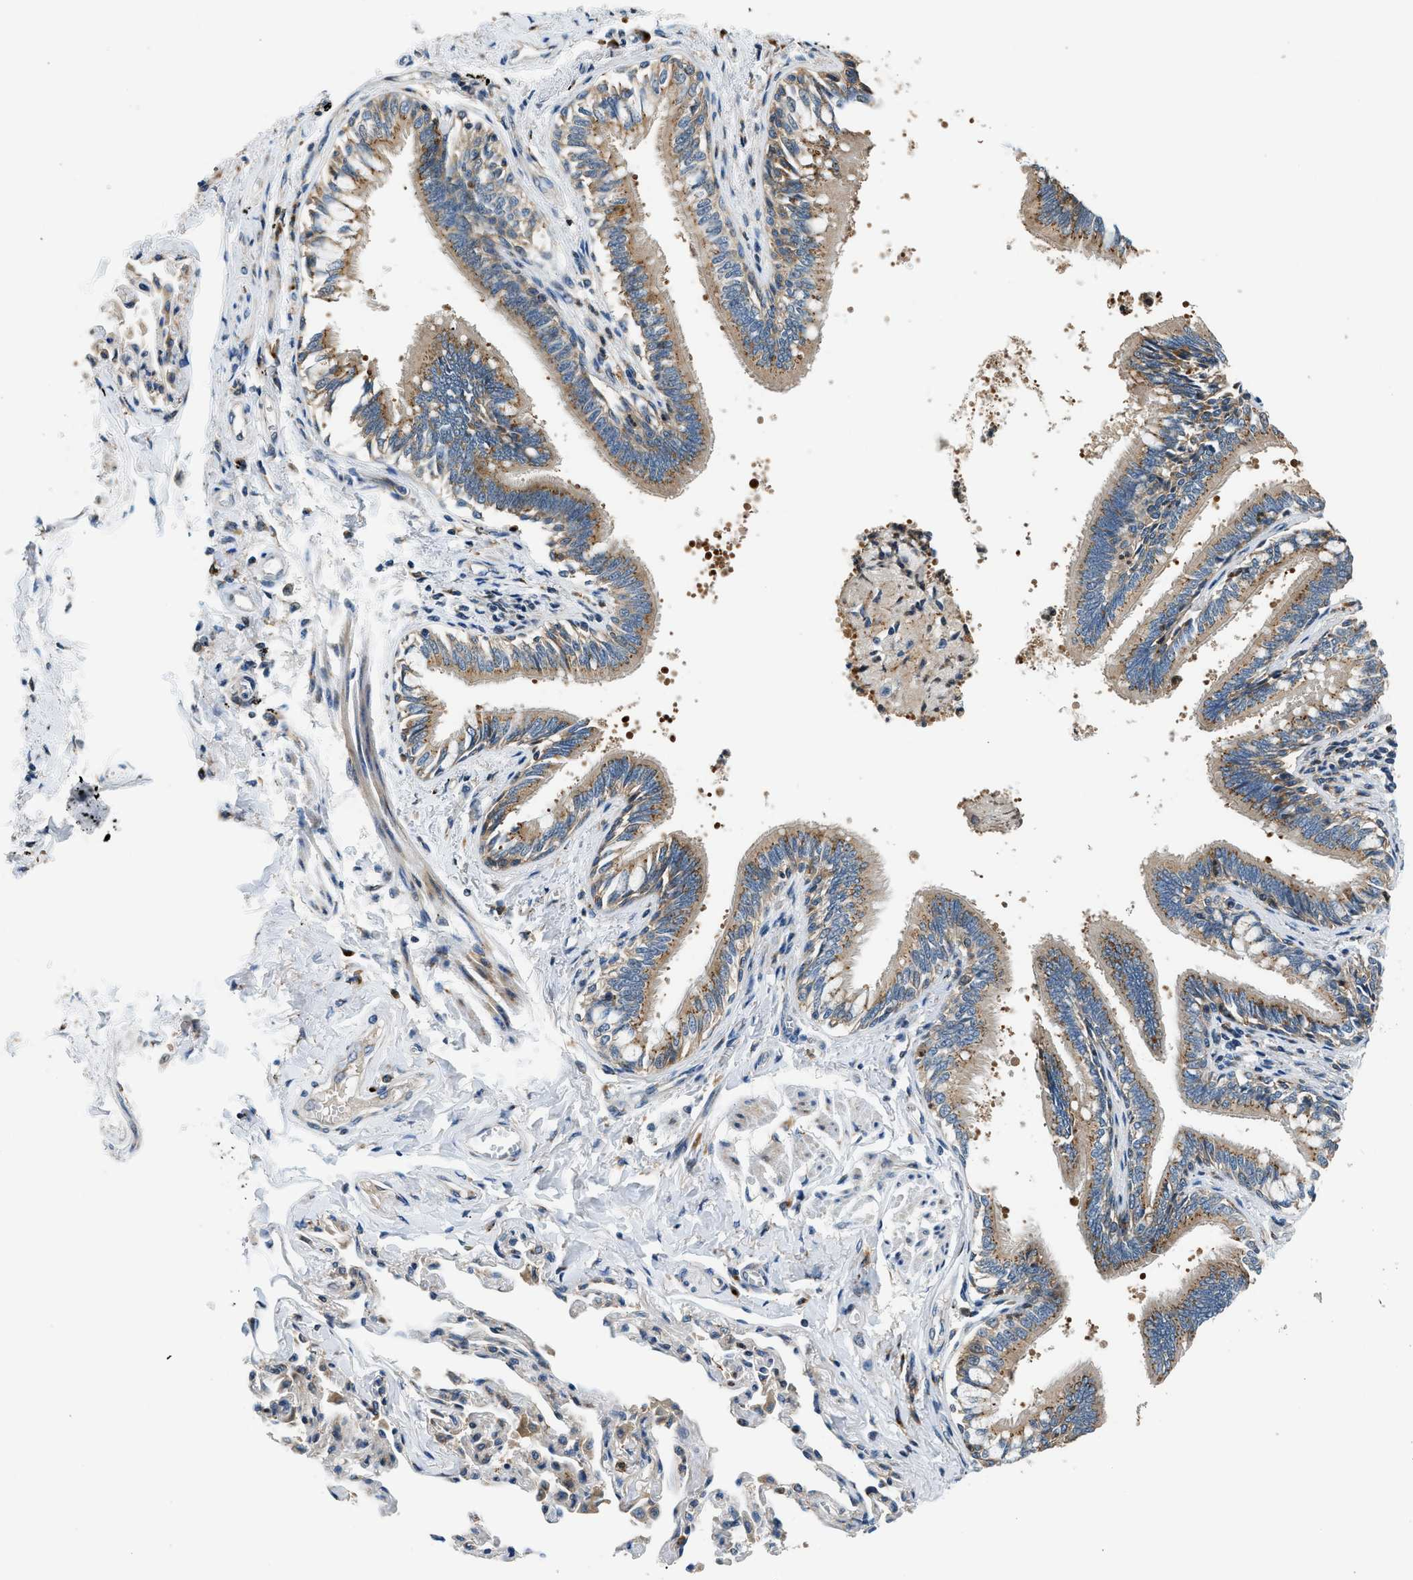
{"staining": {"intensity": "strong", "quantity": "25%-75%", "location": "cytoplasmic/membranous,nuclear"}, "tissue": "bronchus", "cell_type": "Respiratory epithelial cells", "image_type": "normal", "snomed": [{"axis": "morphology", "description": "Normal tissue, NOS"}, {"axis": "topography", "description": "Lung"}], "caption": "High-magnification brightfield microscopy of benign bronchus stained with DAB (3,3'-diaminobenzidine) (brown) and counterstained with hematoxylin (blue). respiratory epithelial cells exhibit strong cytoplasmic/membranous,nuclear positivity is seen in approximately25%-75% of cells.", "gene": "FUT8", "patient": {"sex": "male", "age": 64}}